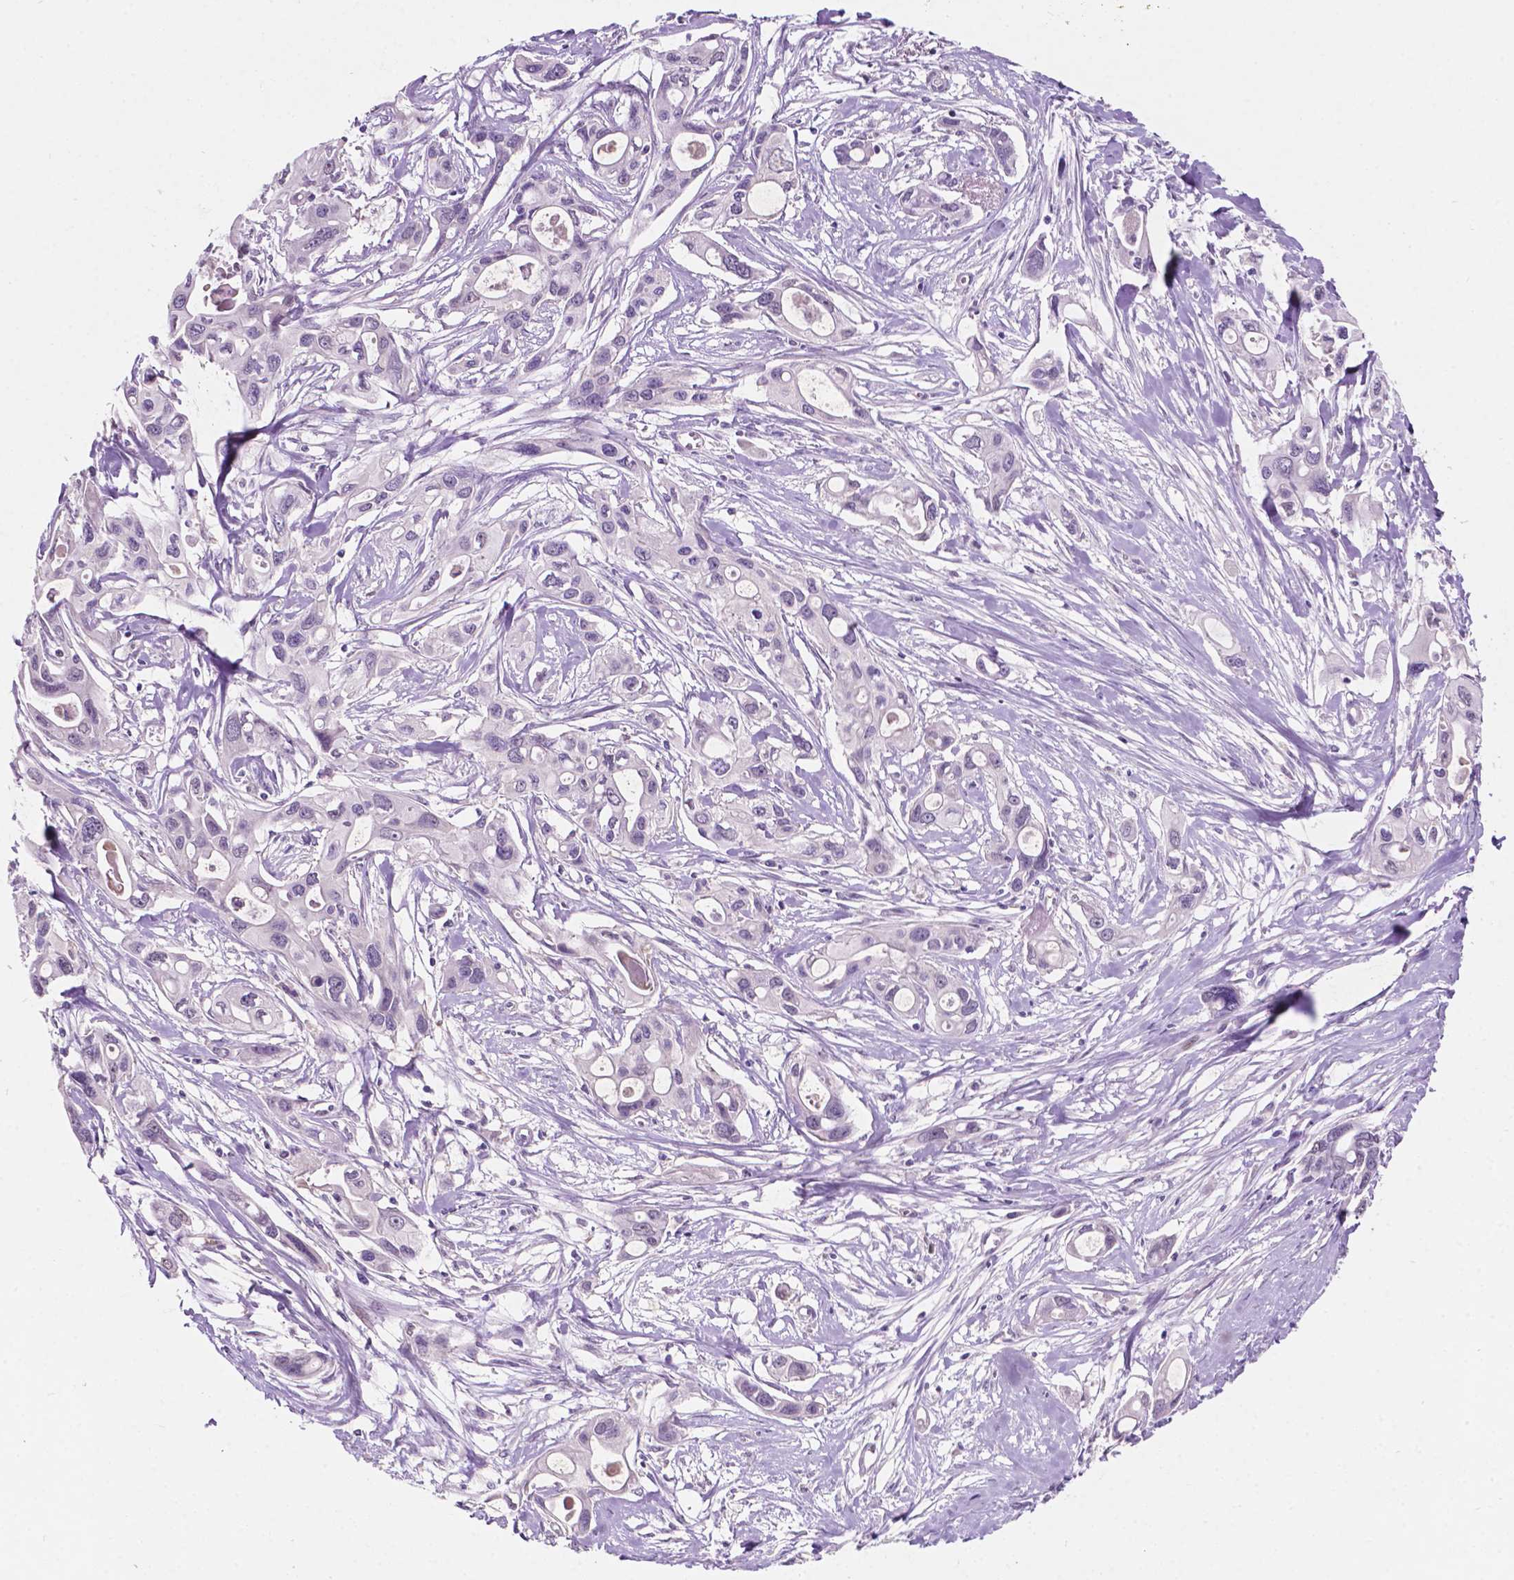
{"staining": {"intensity": "negative", "quantity": "none", "location": "none"}, "tissue": "pancreatic cancer", "cell_type": "Tumor cells", "image_type": "cancer", "snomed": [{"axis": "morphology", "description": "Adenocarcinoma, NOS"}, {"axis": "topography", "description": "Pancreas"}], "caption": "Immunohistochemistry (IHC) image of human pancreatic cancer stained for a protein (brown), which reveals no expression in tumor cells. (Immunohistochemistry (IHC), brightfield microscopy, high magnification).", "gene": "TM6SF2", "patient": {"sex": "male", "age": 60}}